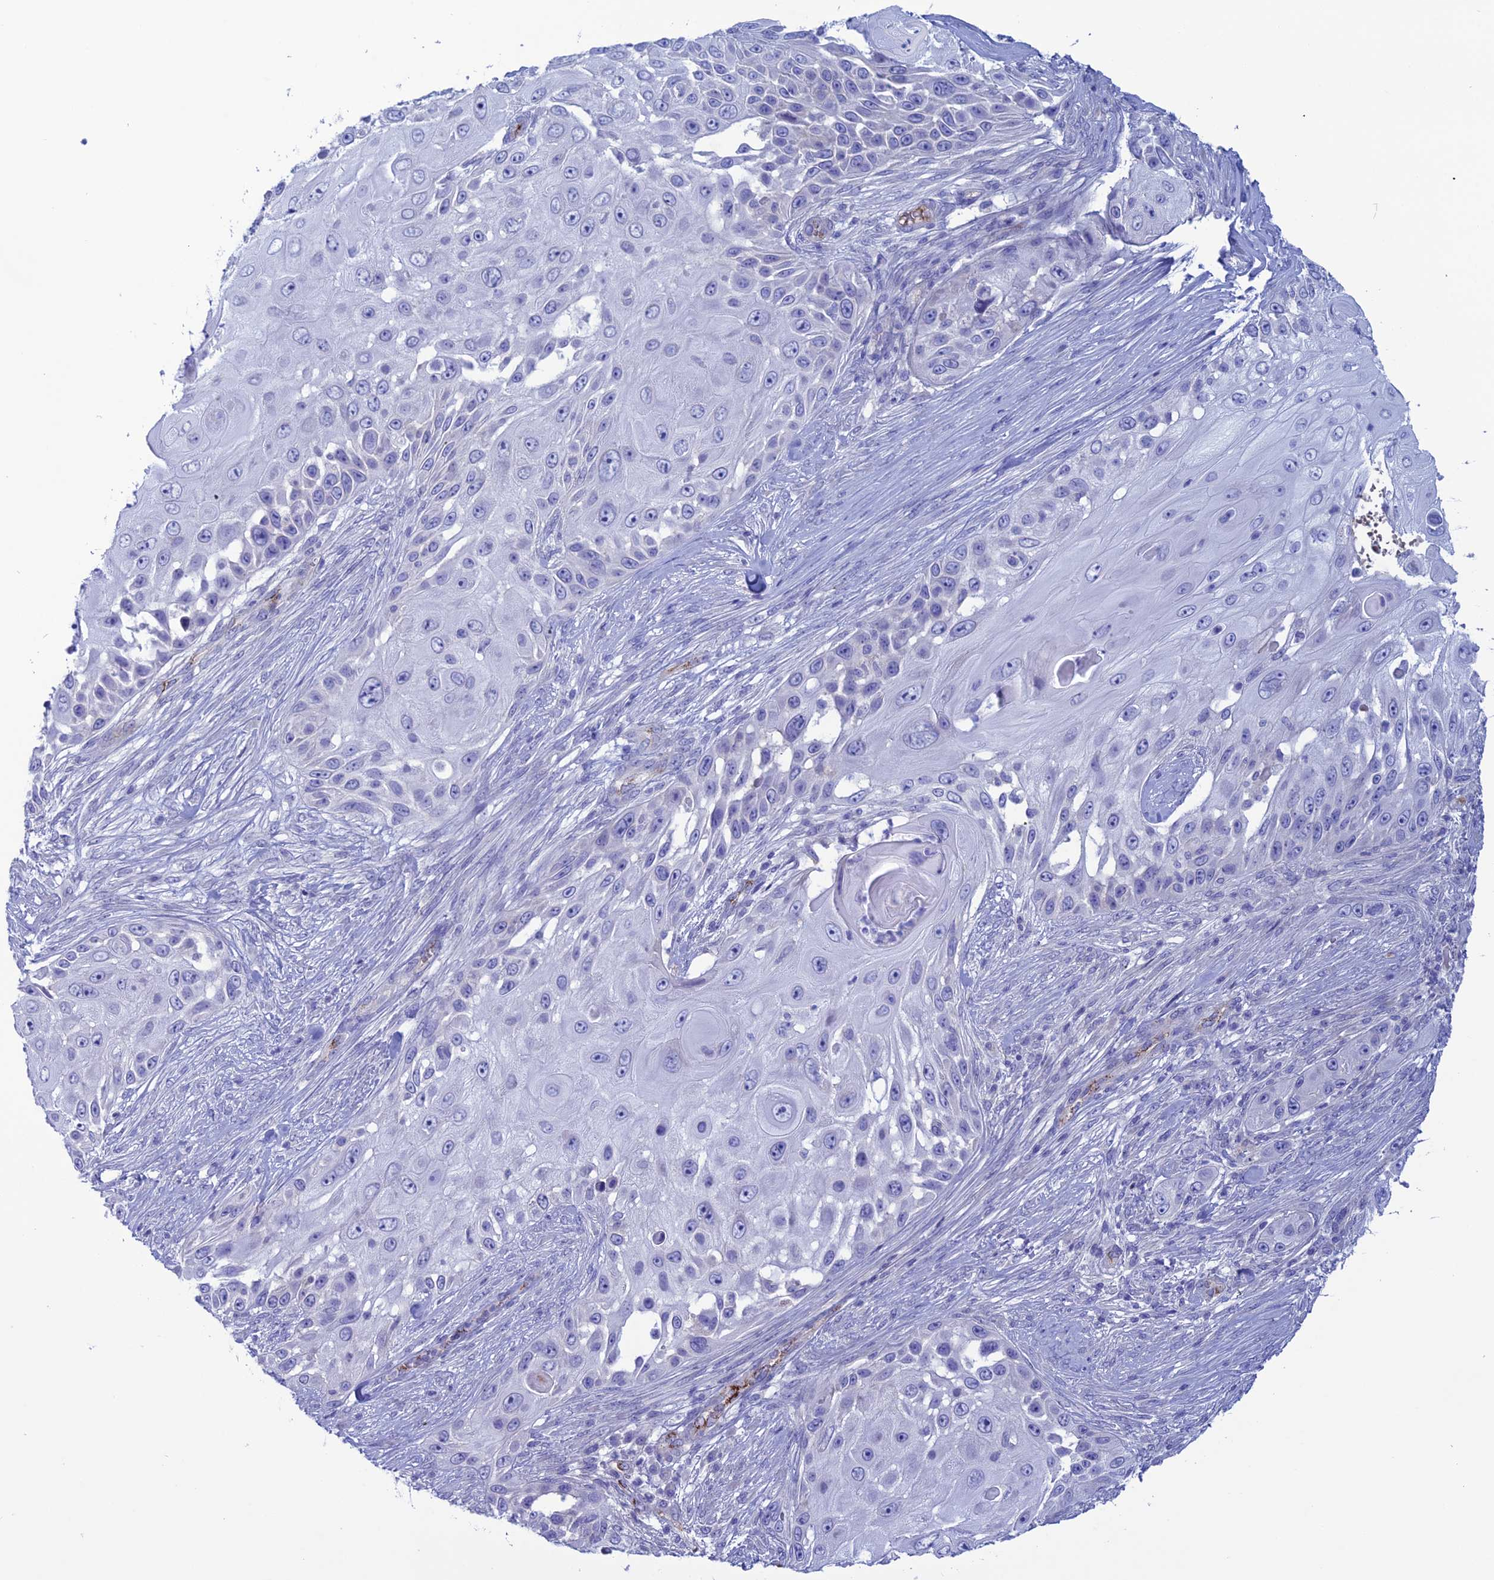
{"staining": {"intensity": "negative", "quantity": "none", "location": "none"}, "tissue": "skin cancer", "cell_type": "Tumor cells", "image_type": "cancer", "snomed": [{"axis": "morphology", "description": "Squamous cell carcinoma, NOS"}, {"axis": "topography", "description": "Skin"}], "caption": "Immunohistochemical staining of skin cancer reveals no significant staining in tumor cells. The staining was performed using DAB to visualize the protein expression in brown, while the nuclei were stained in blue with hematoxylin (Magnification: 20x).", "gene": "CDC42EP5", "patient": {"sex": "female", "age": 44}}